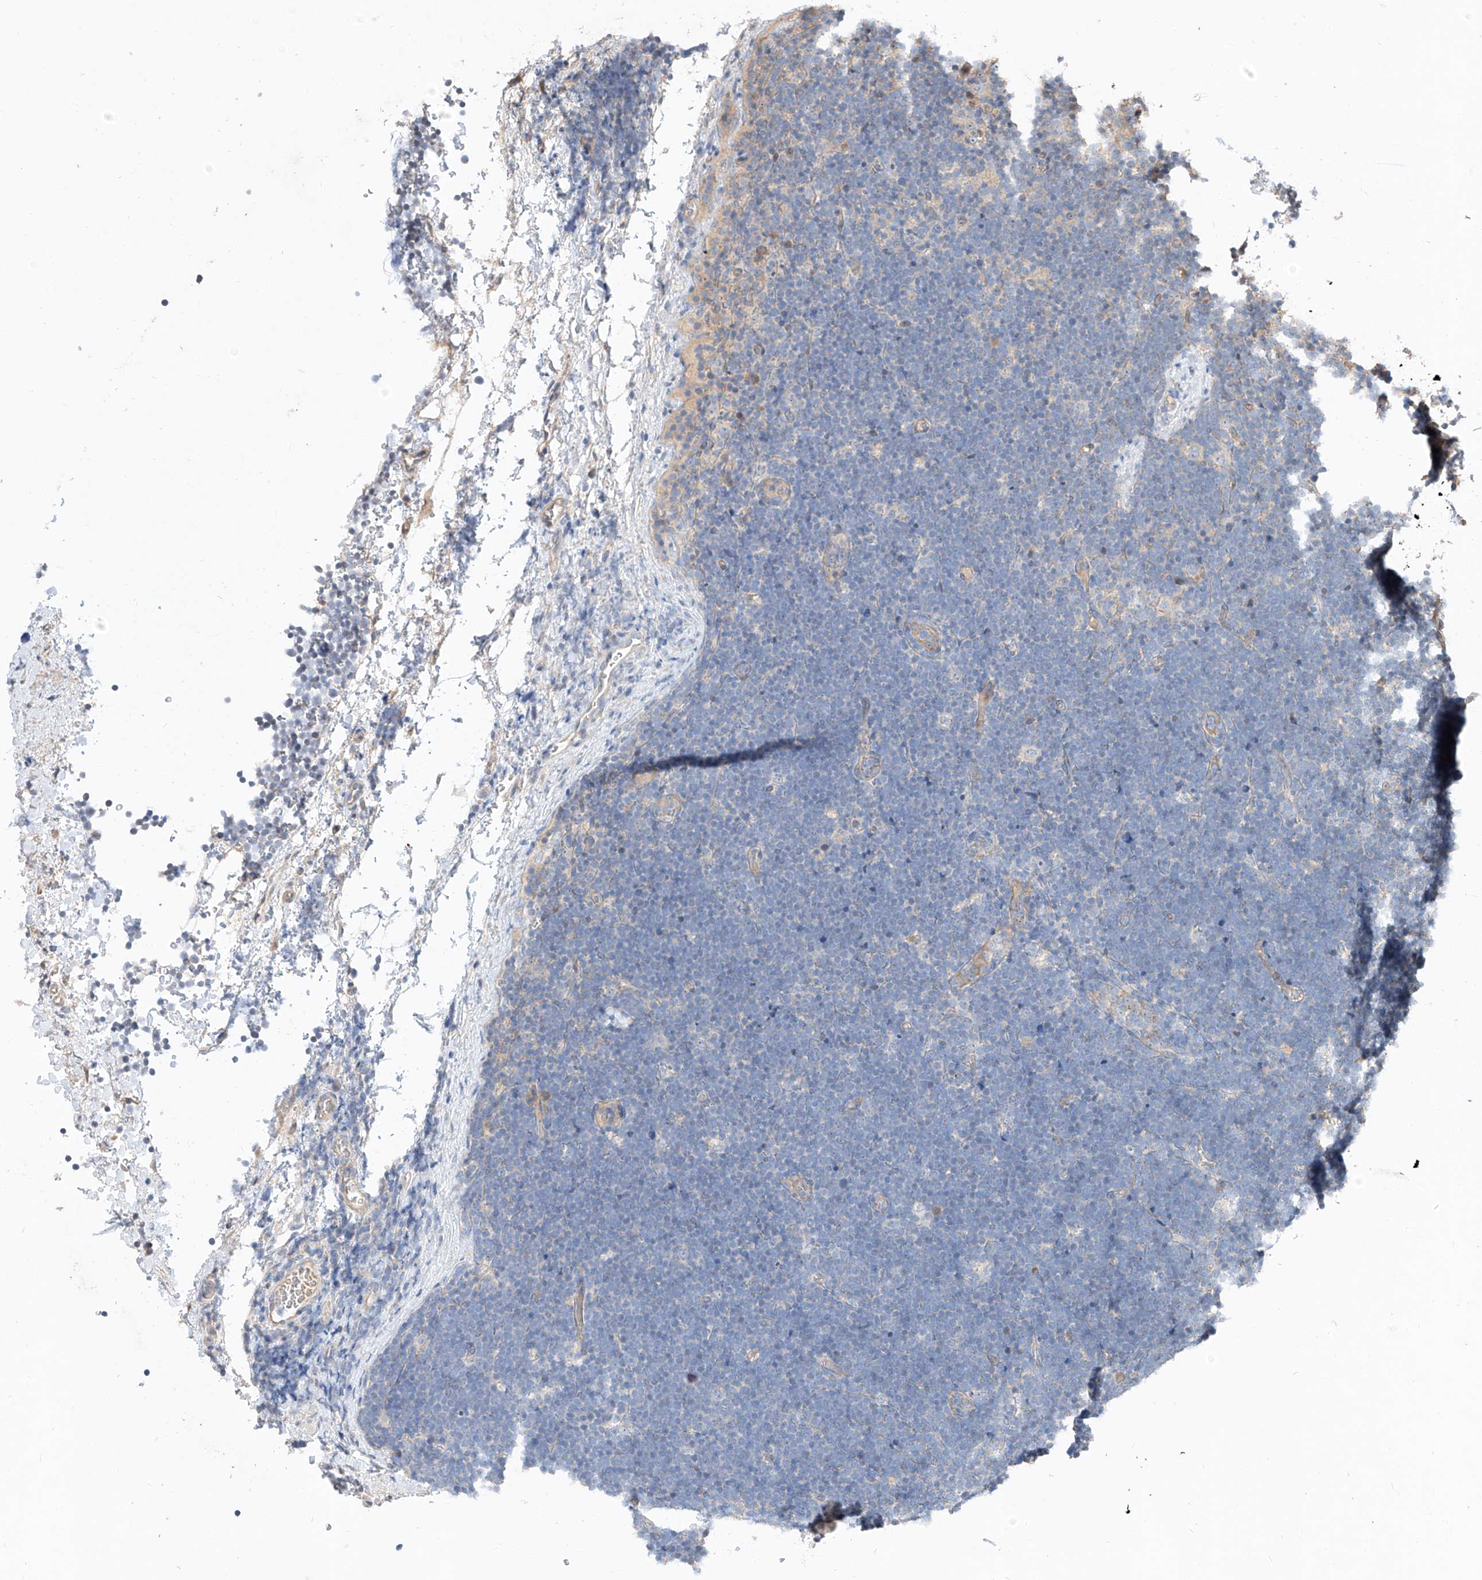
{"staining": {"intensity": "negative", "quantity": "none", "location": "none"}, "tissue": "lymphoma", "cell_type": "Tumor cells", "image_type": "cancer", "snomed": [{"axis": "morphology", "description": "Malignant lymphoma, non-Hodgkin's type, High grade"}, {"axis": "topography", "description": "Lymph node"}], "caption": "The micrograph displays no staining of tumor cells in lymphoma.", "gene": "DIRAS3", "patient": {"sex": "male", "age": 13}}